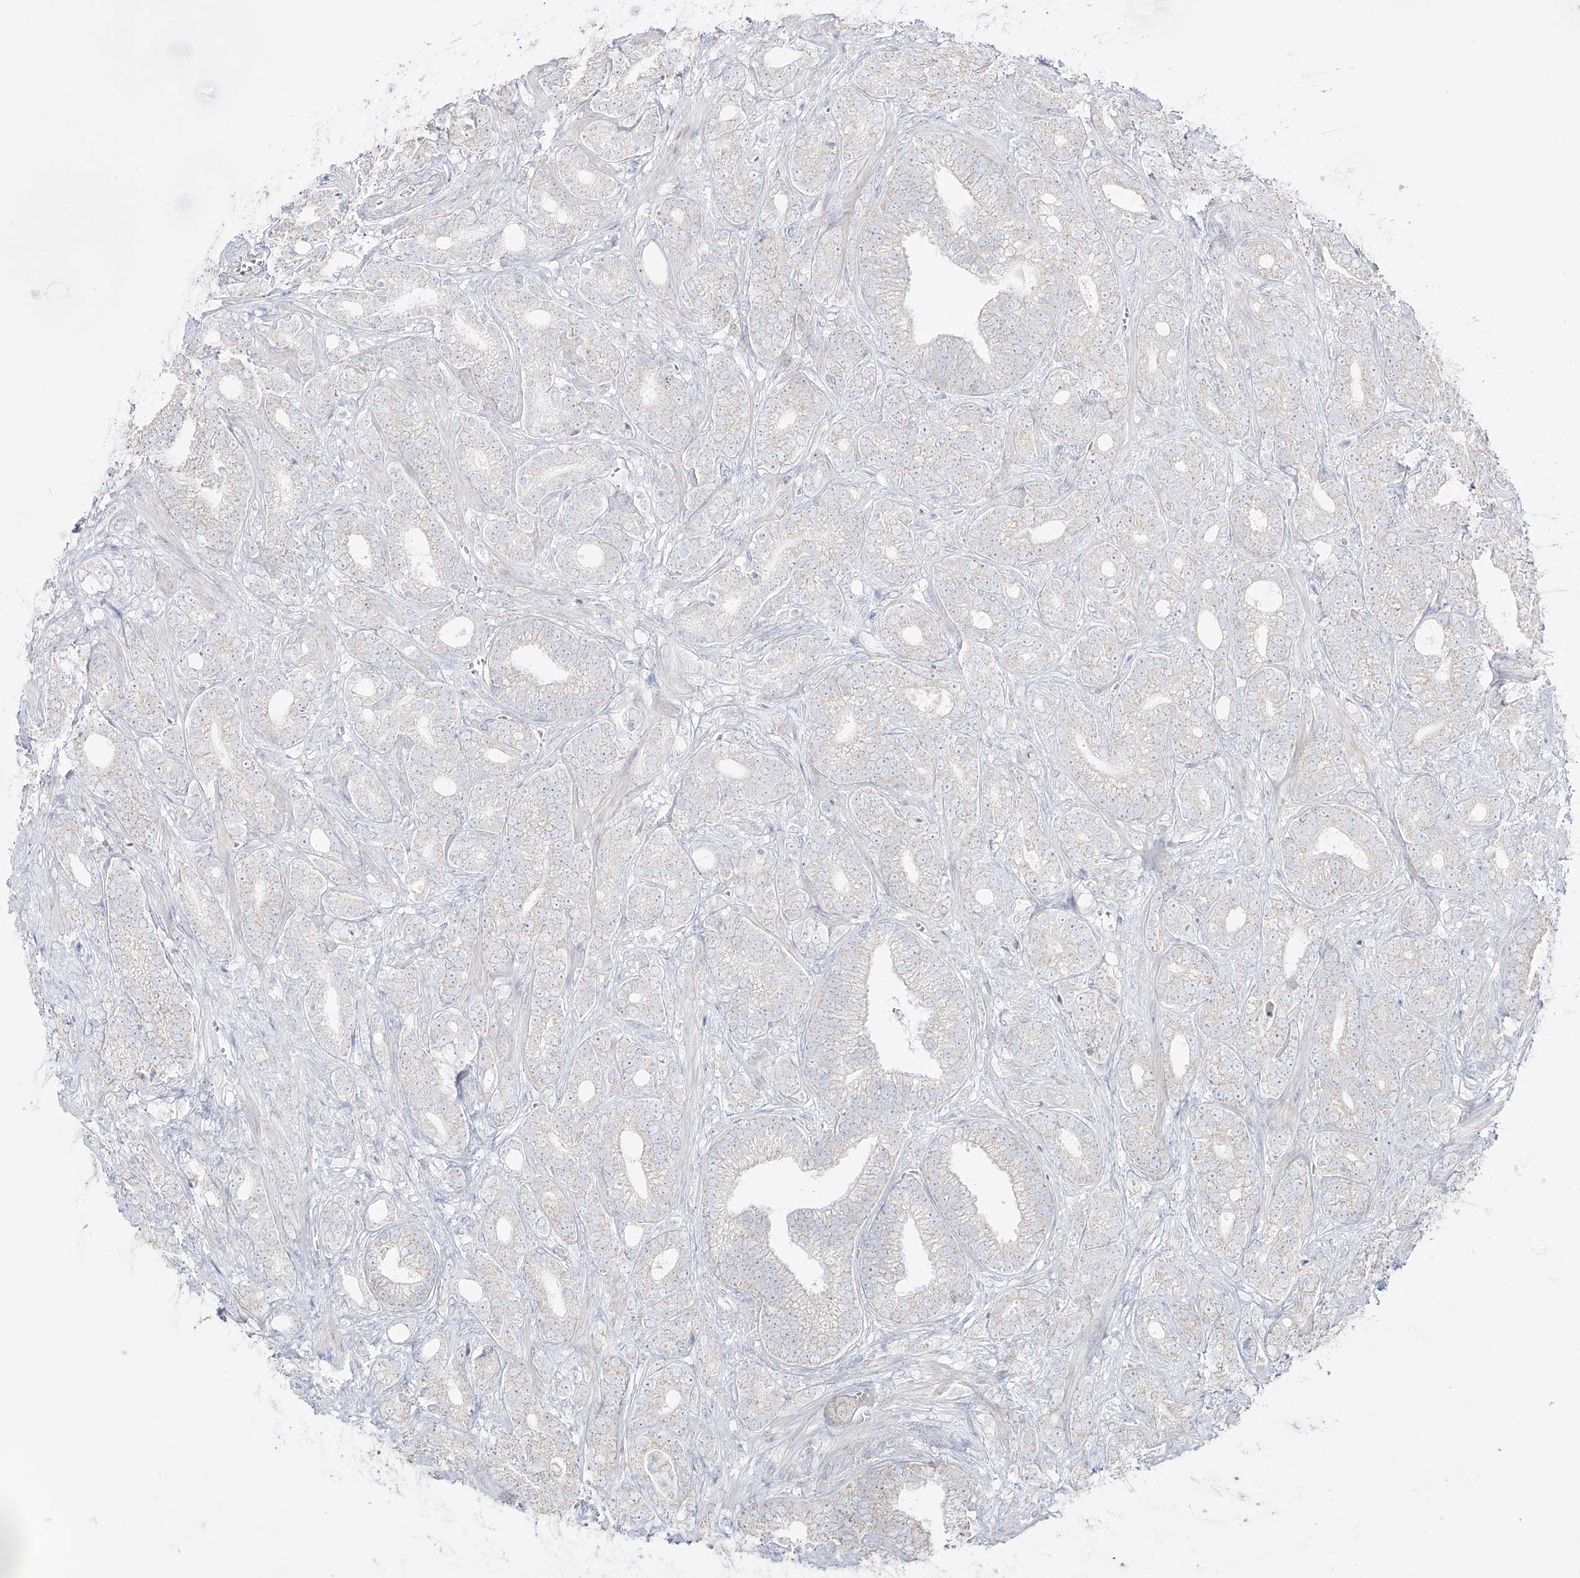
{"staining": {"intensity": "negative", "quantity": "none", "location": "none"}, "tissue": "prostate cancer", "cell_type": "Tumor cells", "image_type": "cancer", "snomed": [{"axis": "morphology", "description": "Adenocarcinoma, High grade"}, {"axis": "topography", "description": "Prostate and seminal vesicle, NOS"}], "caption": "This micrograph is of high-grade adenocarcinoma (prostate) stained with immunohistochemistry to label a protein in brown with the nuclei are counter-stained blue. There is no positivity in tumor cells.", "gene": "RCHY1", "patient": {"sex": "male", "age": 67}}